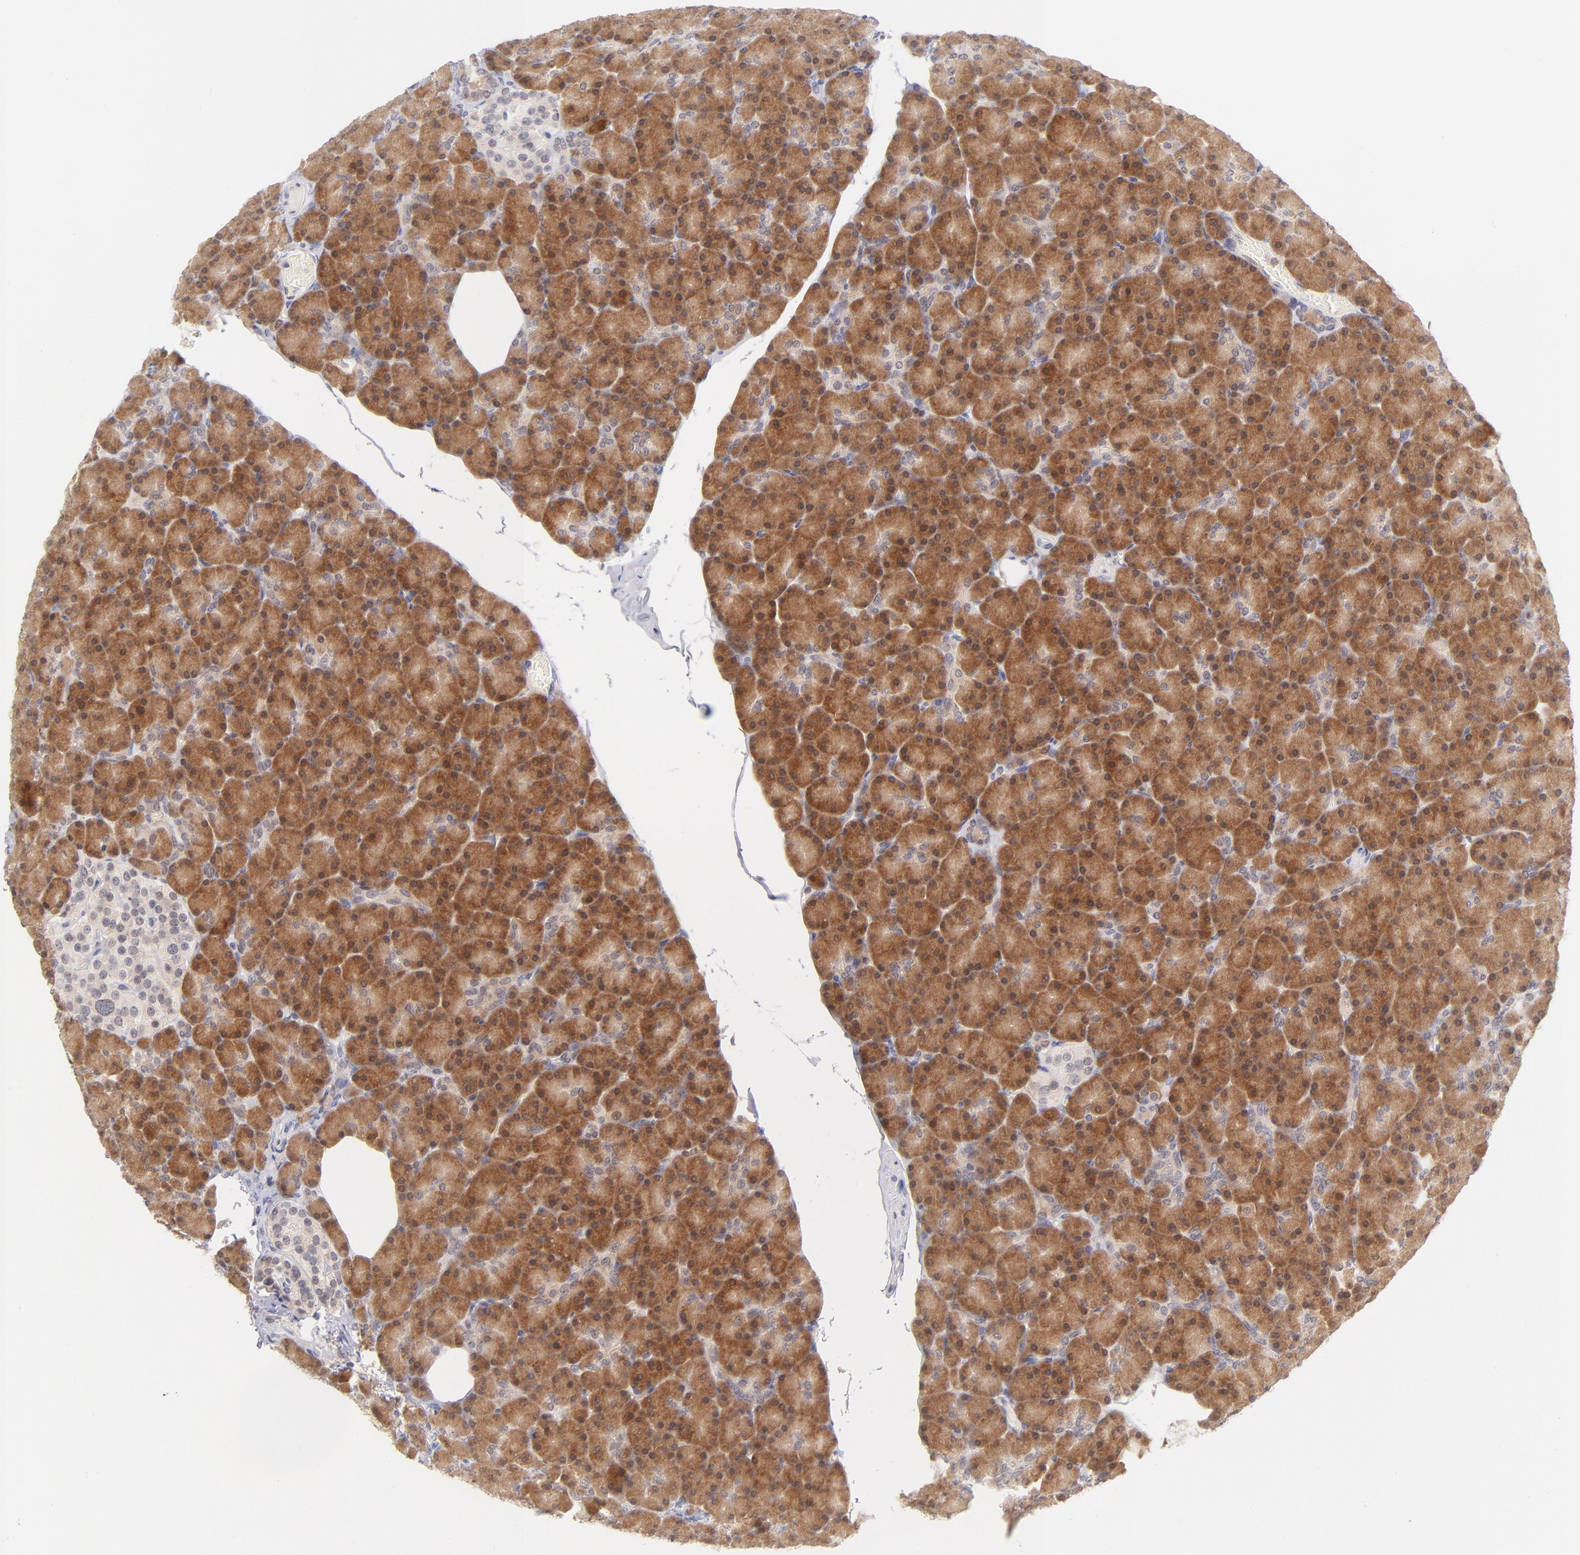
{"staining": {"intensity": "moderate", "quantity": ">75%", "location": "cytoplasmic/membranous"}, "tissue": "pancreas", "cell_type": "Exocrine glandular cells", "image_type": "normal", "snomed": [{"axis": "morphology", "description": "Normal tissue, NOS"}, {"axis": "topography", "description": "Pancreas"}], "caption": "Human pancreas stained with a brown dye displays moderate cytoplasmic/membranous positive positivity in approximately >75% of exocrine glandular cells.", "gene": "CASP6", "patient": {"sex": "female", "age": 43}}